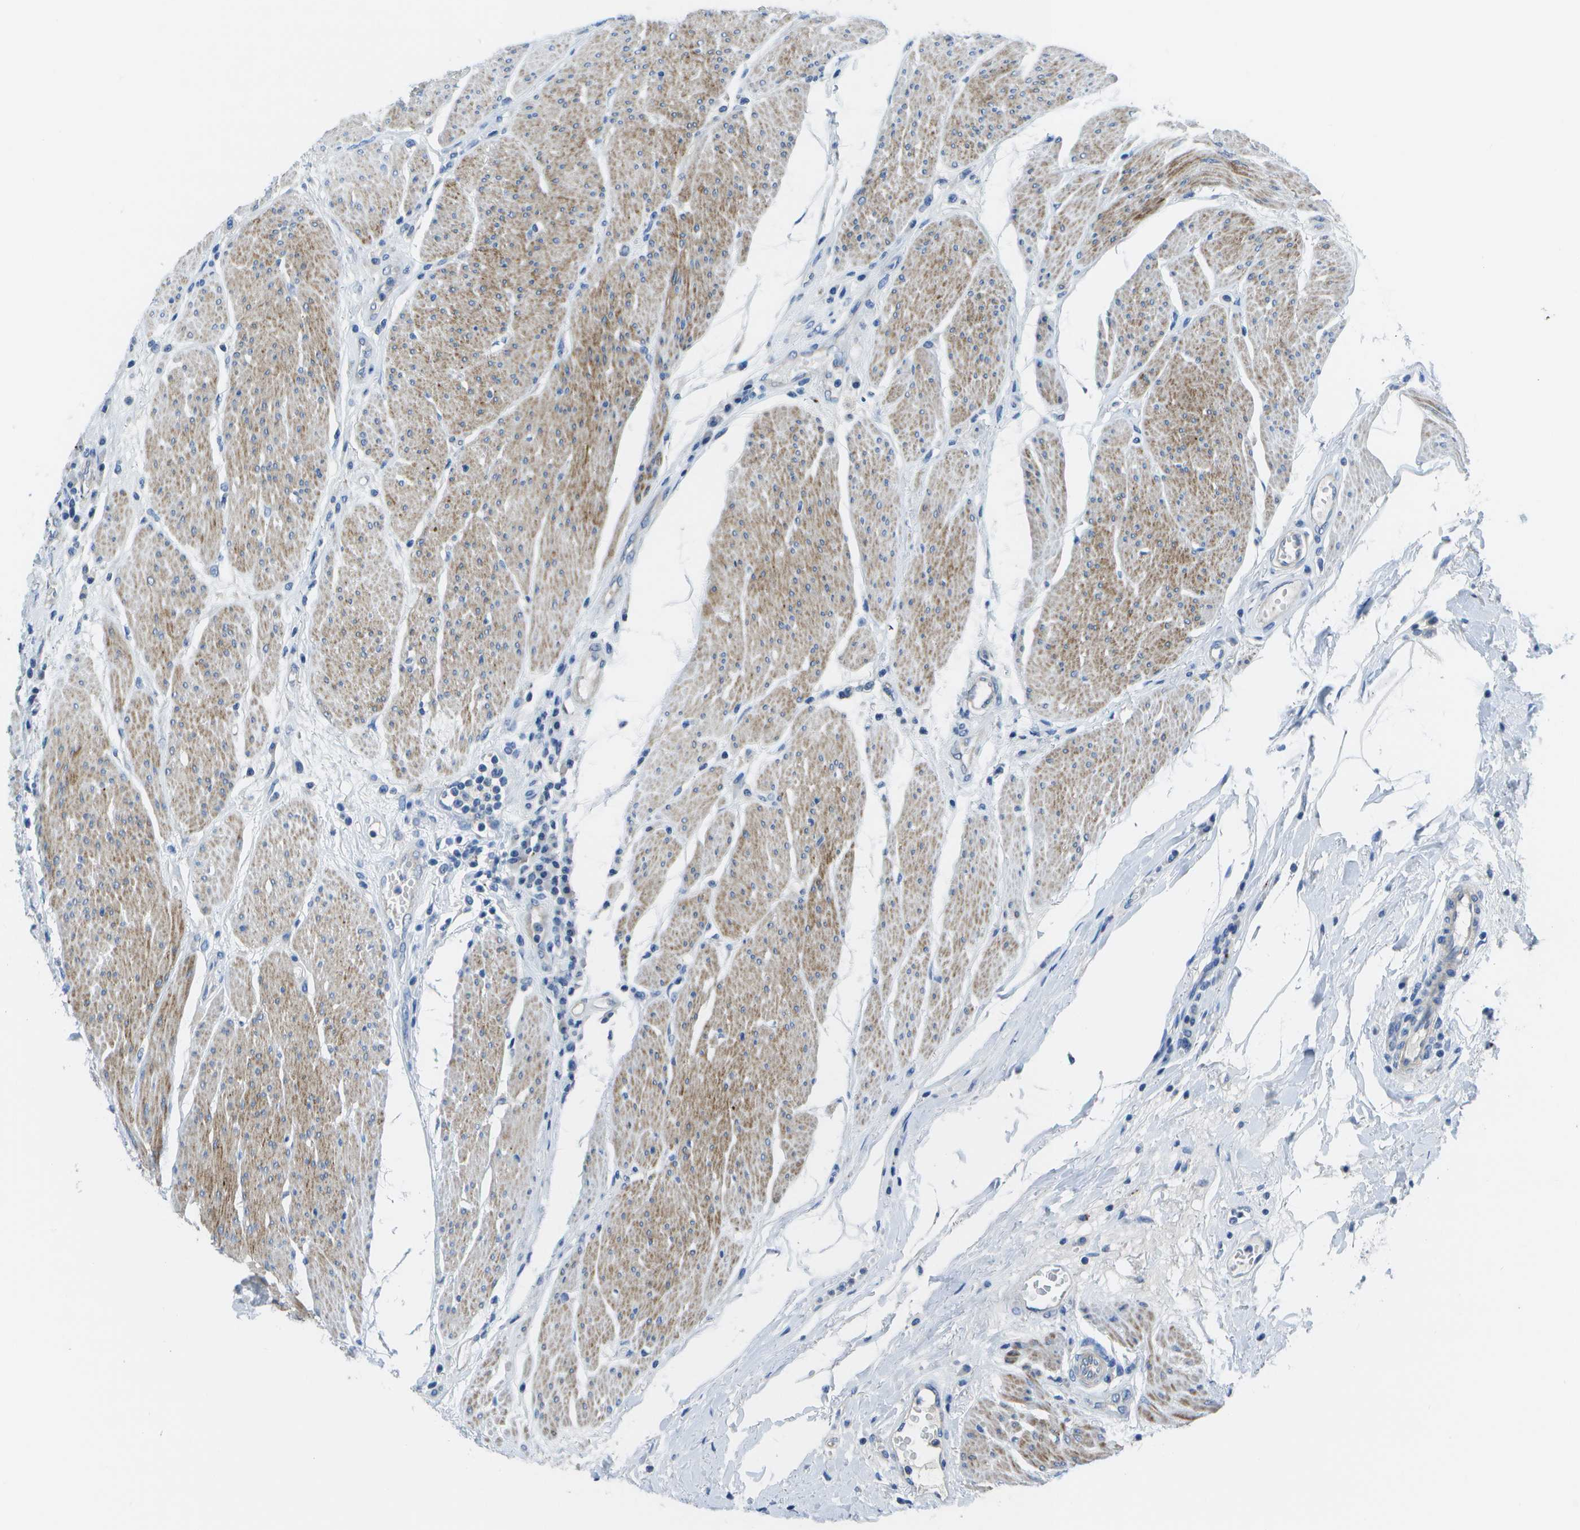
{"staining": {"intensity": "negative", "quantity": "none", "location": "none"}, "tissue": "urothelial cancer", "cell_type": "Tumor cells", "image_type": "cancer", "snomed": [{"axis": "morphology", "description": "Urothelial carcinoma, High grade"}, {"axis": "topography", "description": "Urinary bladder"}], "caption": "This is an immunohistochemistry (IHC) micrograph of human high-grade urothelial carcinoma. There is no staining in tumor cells.", "gene": "DCT", "patient": {"sex": "male", "age": 61}}